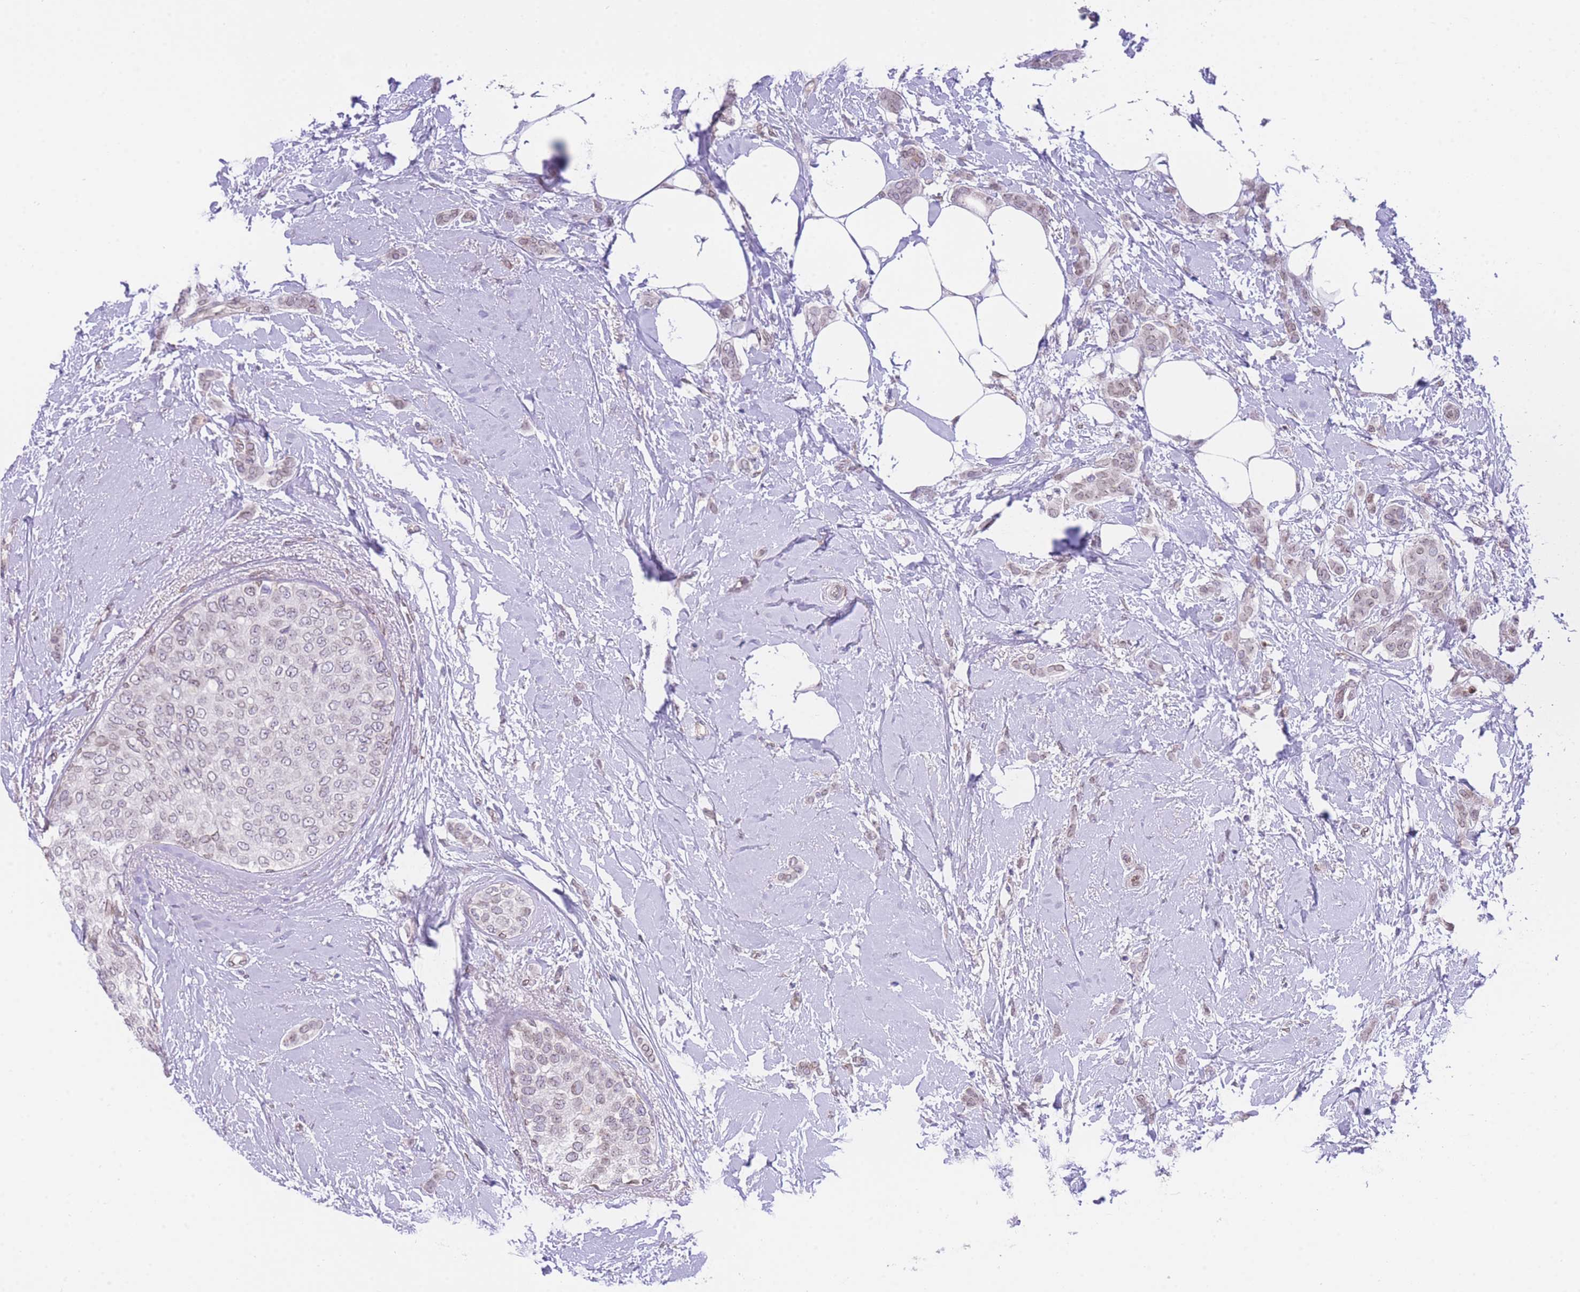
{"staining": {"intensity": "weak", "quantity": ">75%", "location": "nuclear"}, "tissue": "breast cancer", "cell_type": "Tumor cells", "image_type": "cancer", "snomed": [{"axis": "morphology", "description": "Duct carcinoma"}, {"axis": "topography", "description": "Breast"}], "caption": "Breast cancer (infiltrating ductal carcinoma) stained with a brown dye demonstrates weak nuclear positive positivity in about >75% of tumor cells.", "gene": "OR10AD1", "patient": {"sex": "female", "age": 72}}